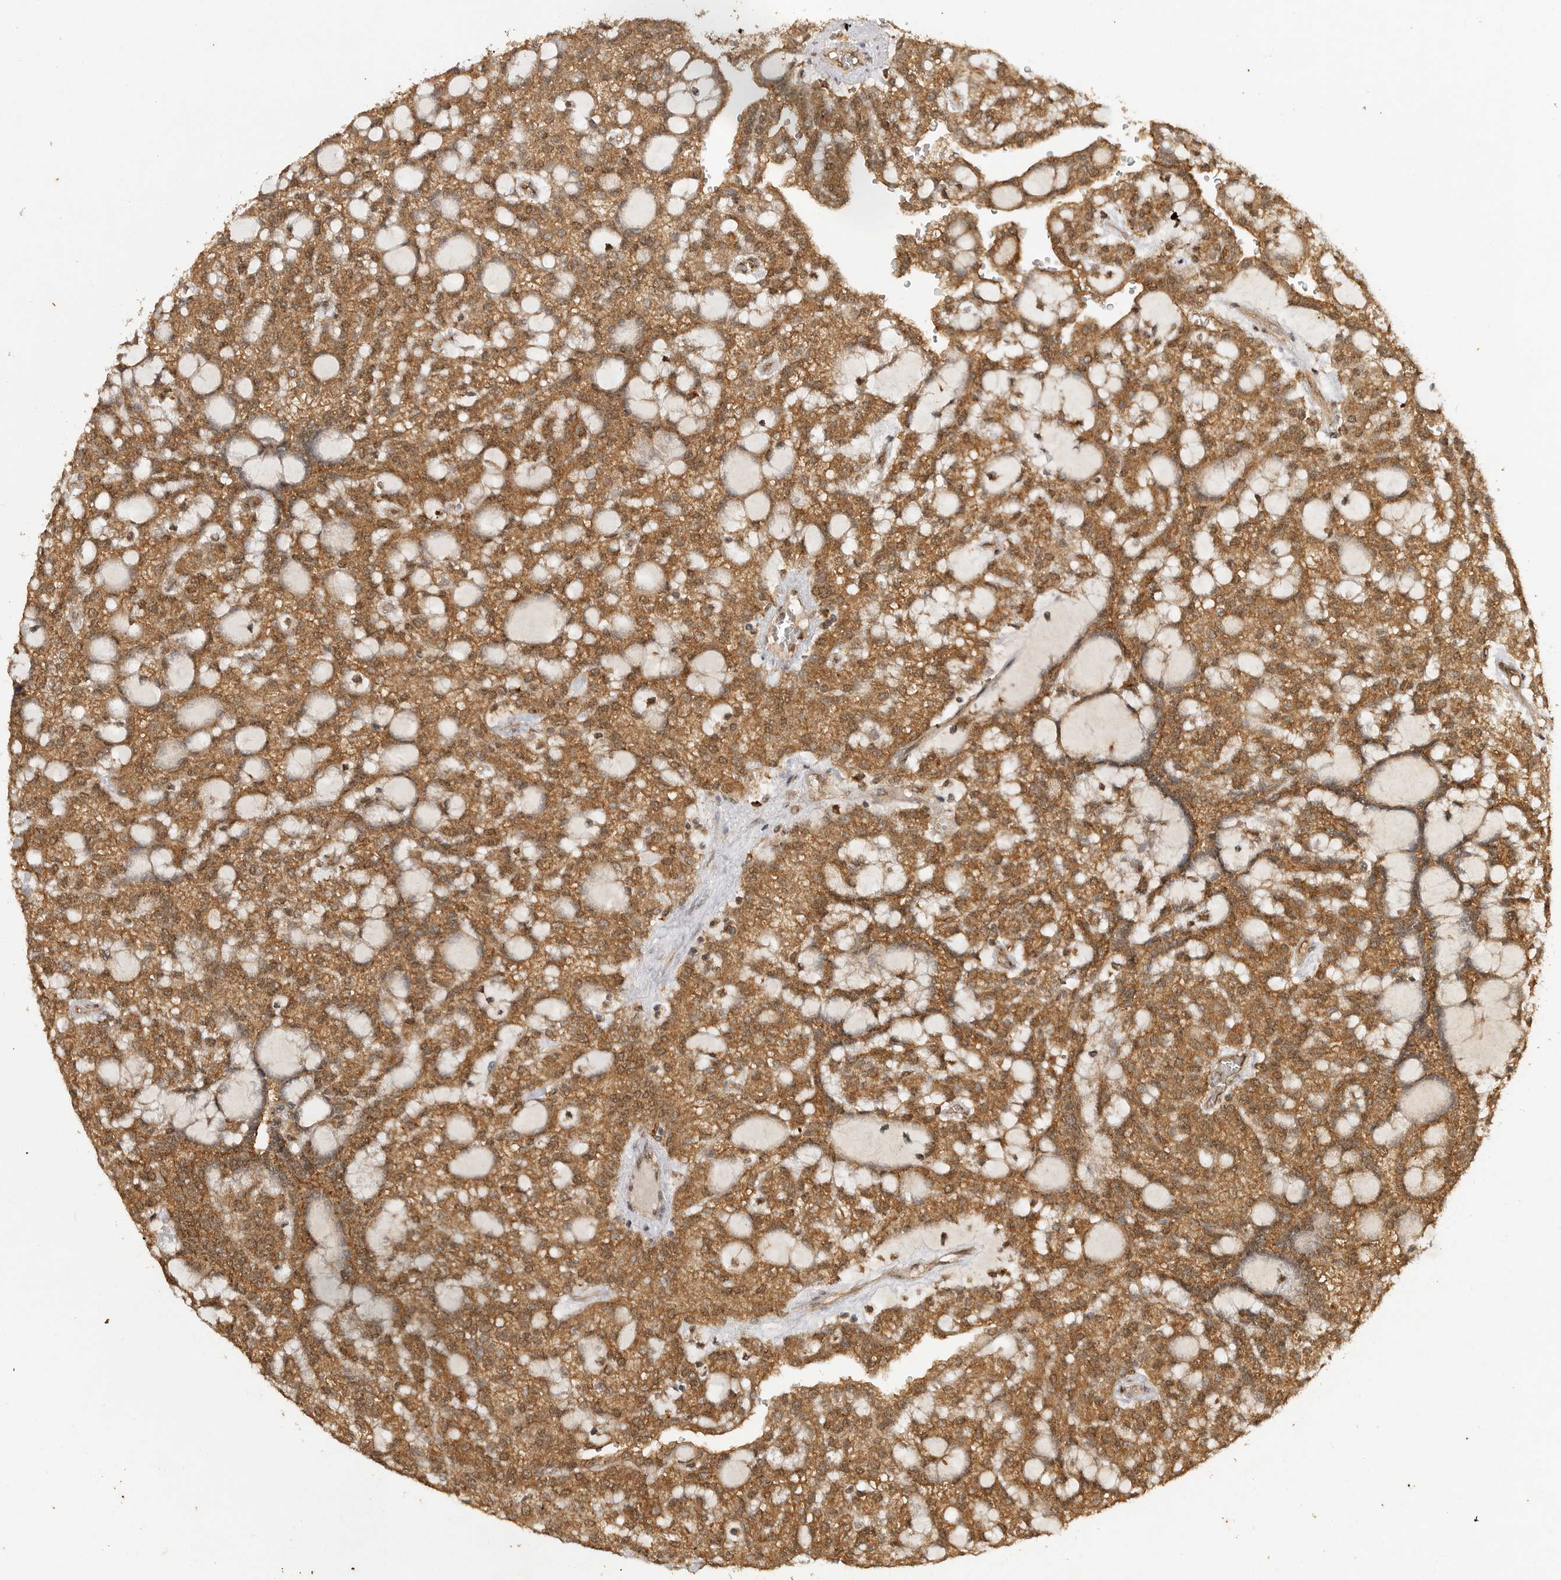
{"staining": {"intensity": "moderate", "quantity": ">75%", "location": "cytoplasmic/membranous"}, "tissue": "renal cancer", "cell_type": "Tumor cells", "image_type": "cancer", "snomed": [{"axis": "morphology", "description": "Adenocarcinoma, NOS"}, {"axis": "topography", "description": "Kidney"}], "caption": "This is a photomicrograph of immunohistochemistry staining of renal adenocarcinoma, which shows moderate positivity in the cytoplasmic/membranous of tumor cells.", "gene": "ICOSLG", "patient": {"sex": "male", "age": 63}}